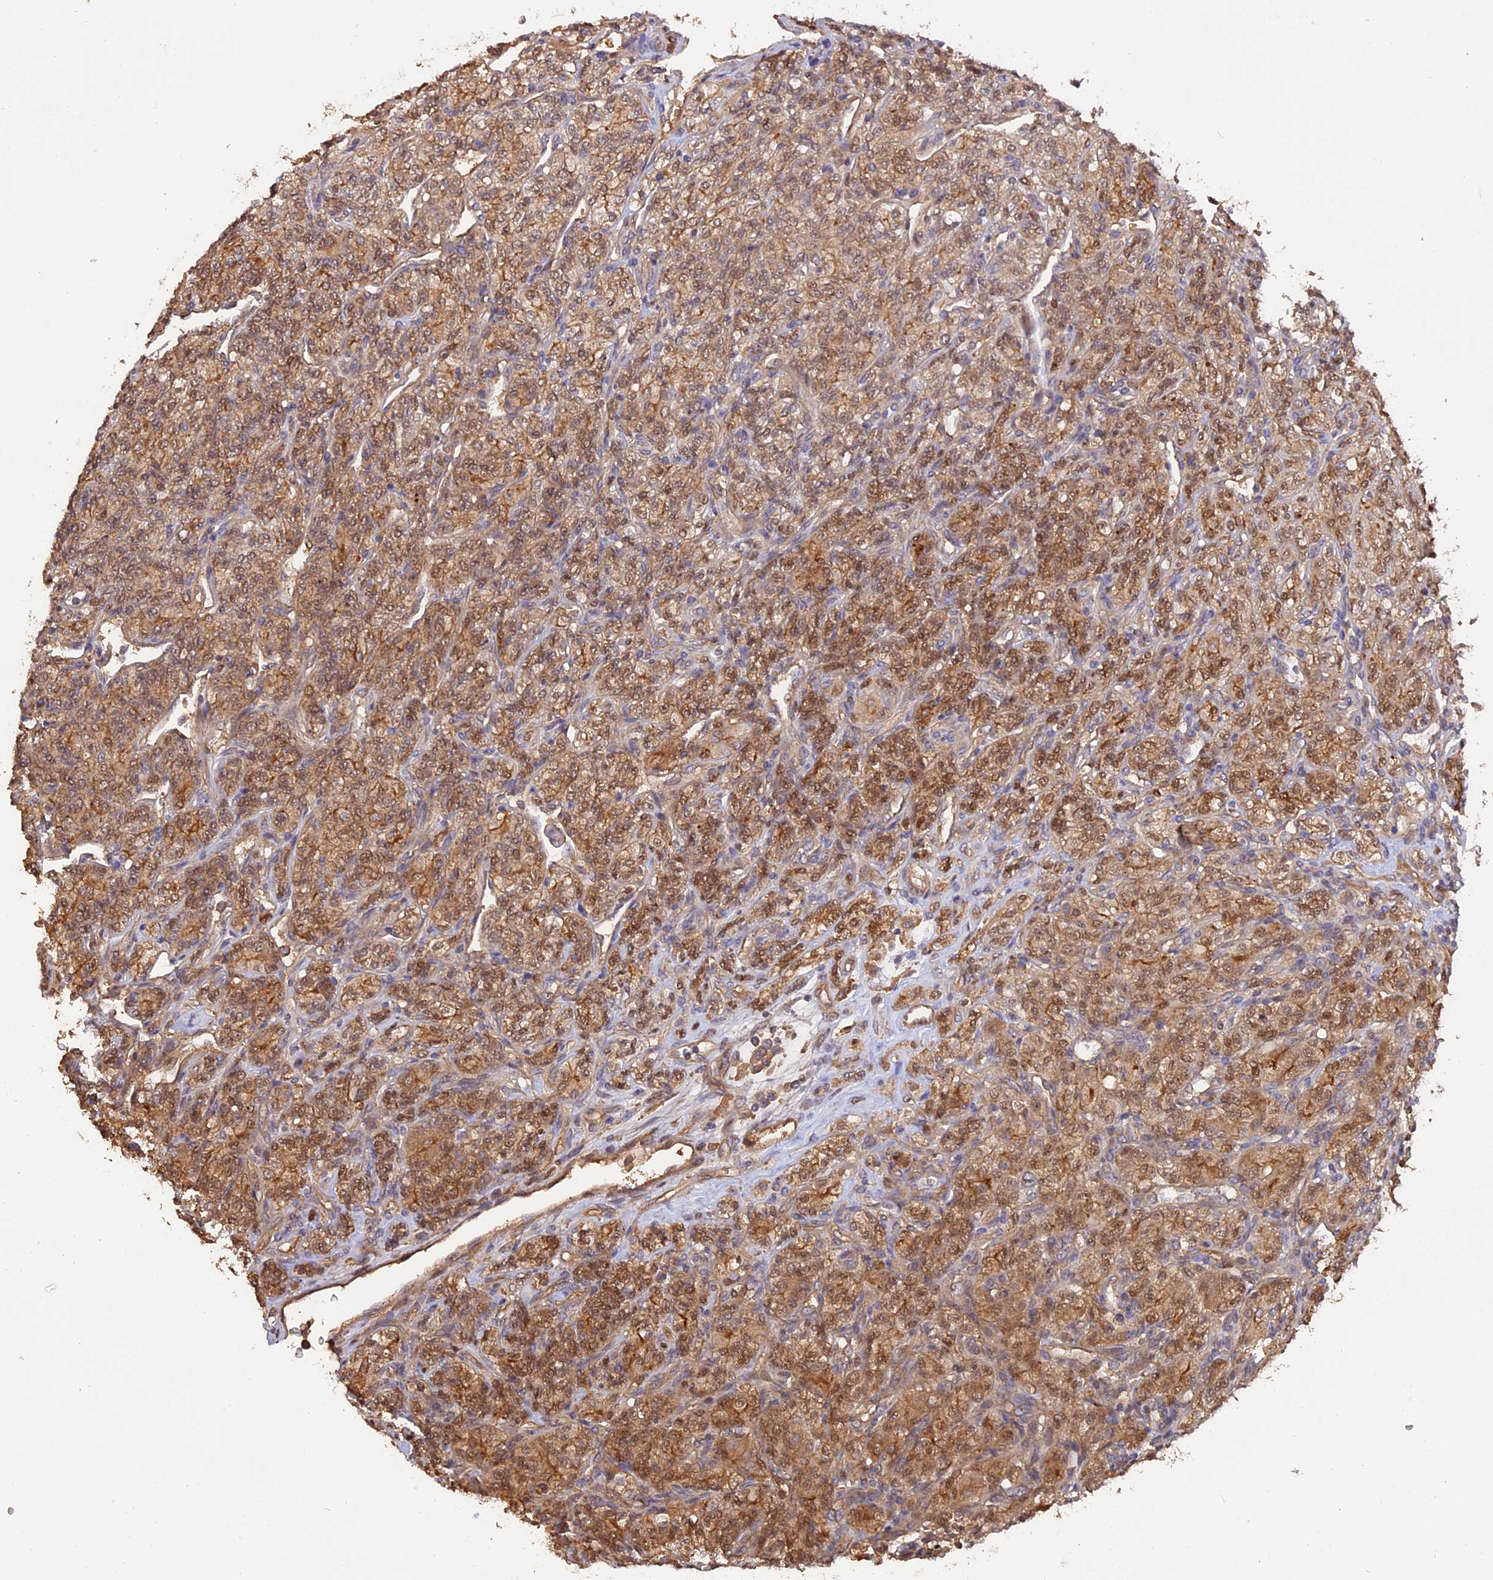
{"staining": {"intensity": "moderate", "quantity": ">75%", "location": "cytoplasmic/membranous,nuclear"}, "tissue": "renal cancer", "cell_type": "Tumor cells", "image_type": "cancer", "snomed": [{"axis": "morphology", "description": "Adenocarcinoma, NOS"}, {"axis": "topography", "description": "Kidney"}], "caption": "Adenocarcinoma (renal) stained for a protein displays moderate cytoplasmic/membranous and nuclear positivity in tumor cells.", "gene": "RASAL1", "patient": {"sex": "male", "age": 77}}